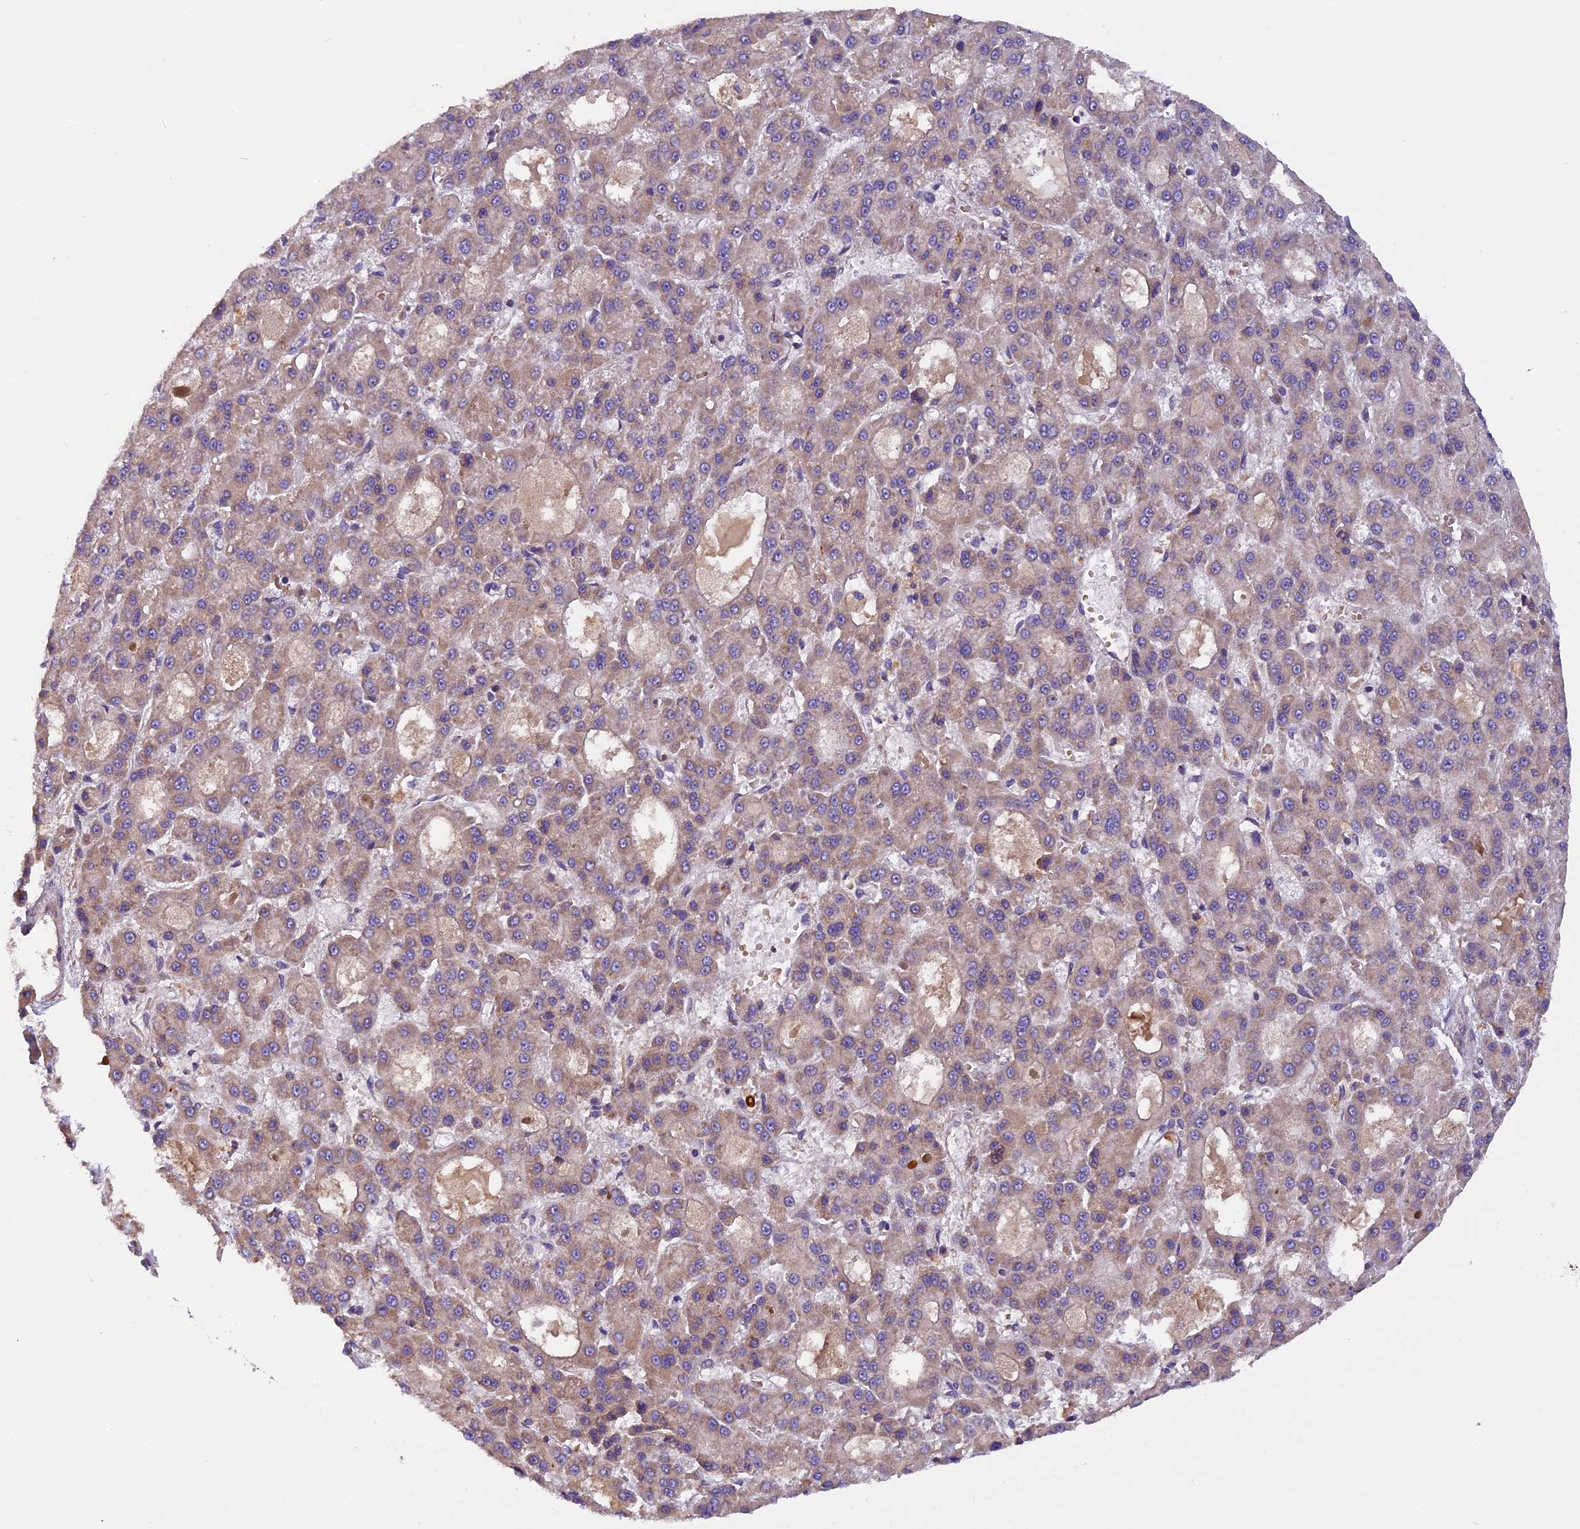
{"staining": {"intensity": "weak", "quantity": ">75%", "location": "cytoplasmic/membranous"}, "tissue": "liver cancer", "cell_type": "Tumor cells", "image_type": "cancer", "snomed": [{"axis": "morphology", "description": "Carcinoma, Hepatocellular, NOS"}, {"axis": "topography", "description": "Liver"}], "caption": "Immunohistochemistry (DAB (3,3'-diaminobenzidine)) staining of liver cancer exhibits weak cytoplasmic/membranous protein expression in about >75% of tumor cells.", "gene": "FRY", "patient": {"sex": "male", "age": 70}}